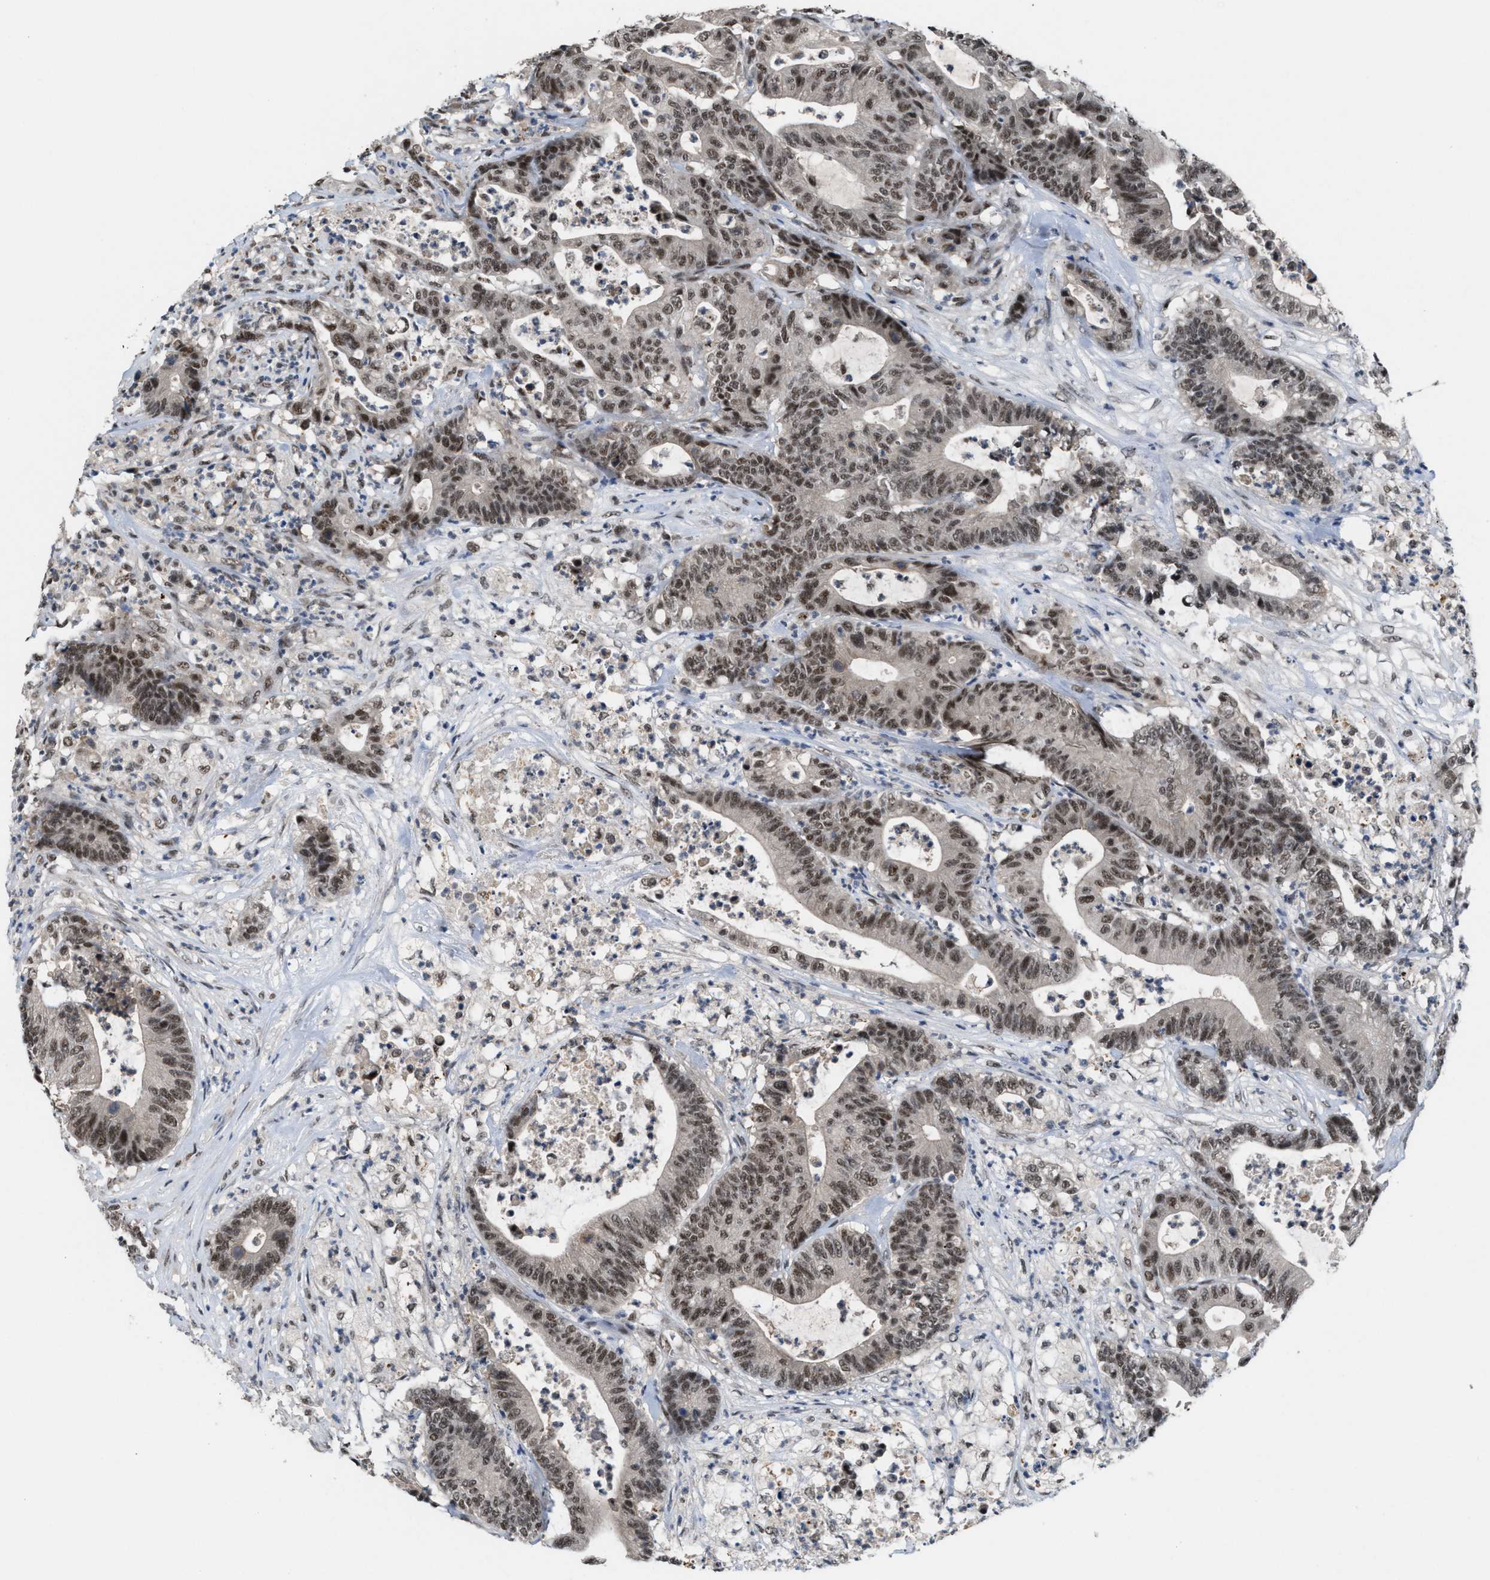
{"staining": {"intensity": "moderate", "quantity": ">75%", "location": "nuclear"}, "tissue": "colorectal cancer", "cell_type": "Tumor cells", "image_type": "cancer", "snomed": [{"axis": "morphology", "description": "Adenocarcinoma, NOS"}, {"axis": "topography", "description": "Colon"}], "caption": "Human adenocarcinoma (colorectal) stained with a brown dye shows moderate nuclear positive positivity in about >75% of tumor cells.", "gene": "PRPF4", "patient": {"sex": "female", "age": 84}}